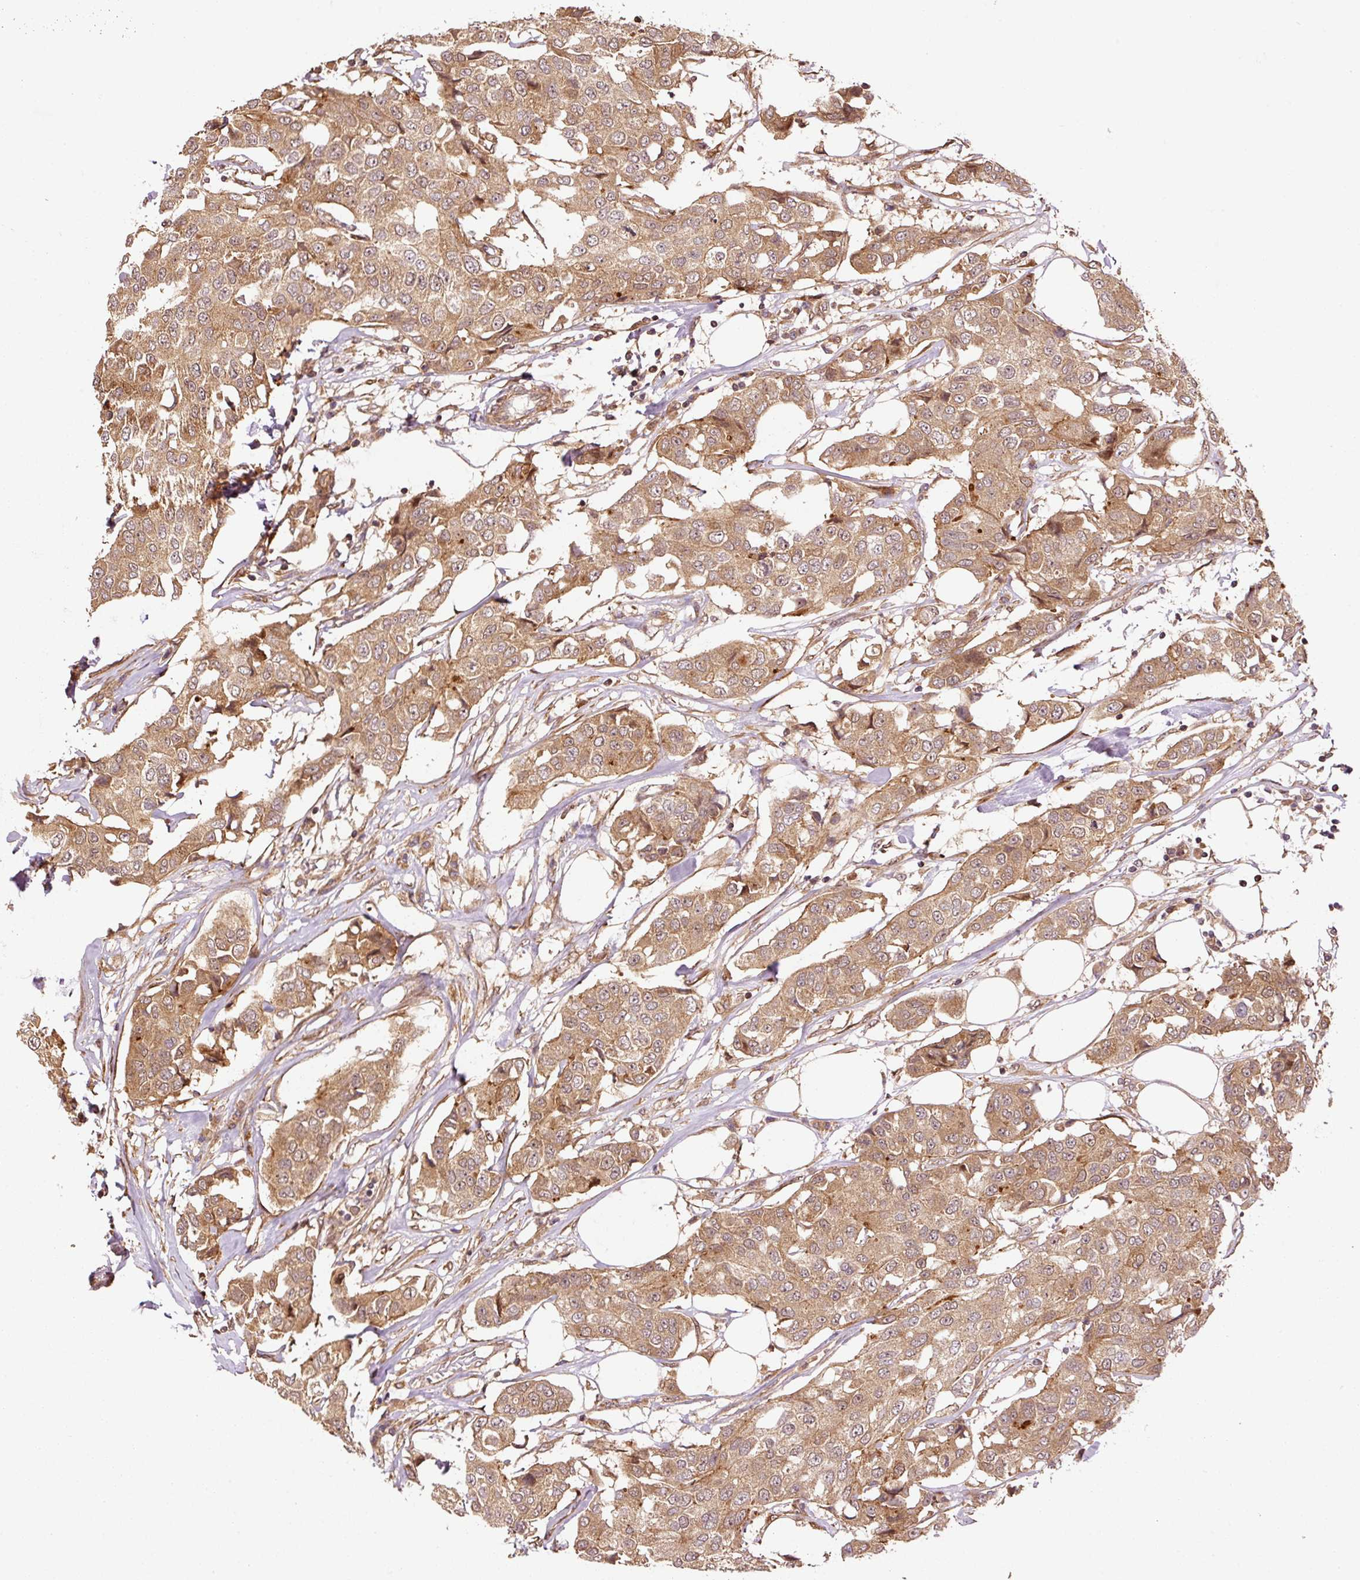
{"staining": {"intensity": "moderate", "quantity": ">75%", "location": "cytoplasmic/membranous,nuclear"}, "tissue": "breast cancer", "cell_type": "Tumor cells", "image_type": "cancer", "snomed": [{"axis": "morphology", "description": "Duct carcinoma"}, {"axis": "topography", "description": "Breast"}], "caption": "Infiltrating ductal carcinoma (breast) tissue demonstrates moderate cytoplasmic/membranous and nuclear staining in about >75% of tumor cells, visualized by immunohistochemistry. The staining was performed using DAB, with brown indicating positive protein expression. Nuclei are stained blue with hematoxylin.", "gene": "OXER1", "patient": {"sex": "female", "age": 80}}